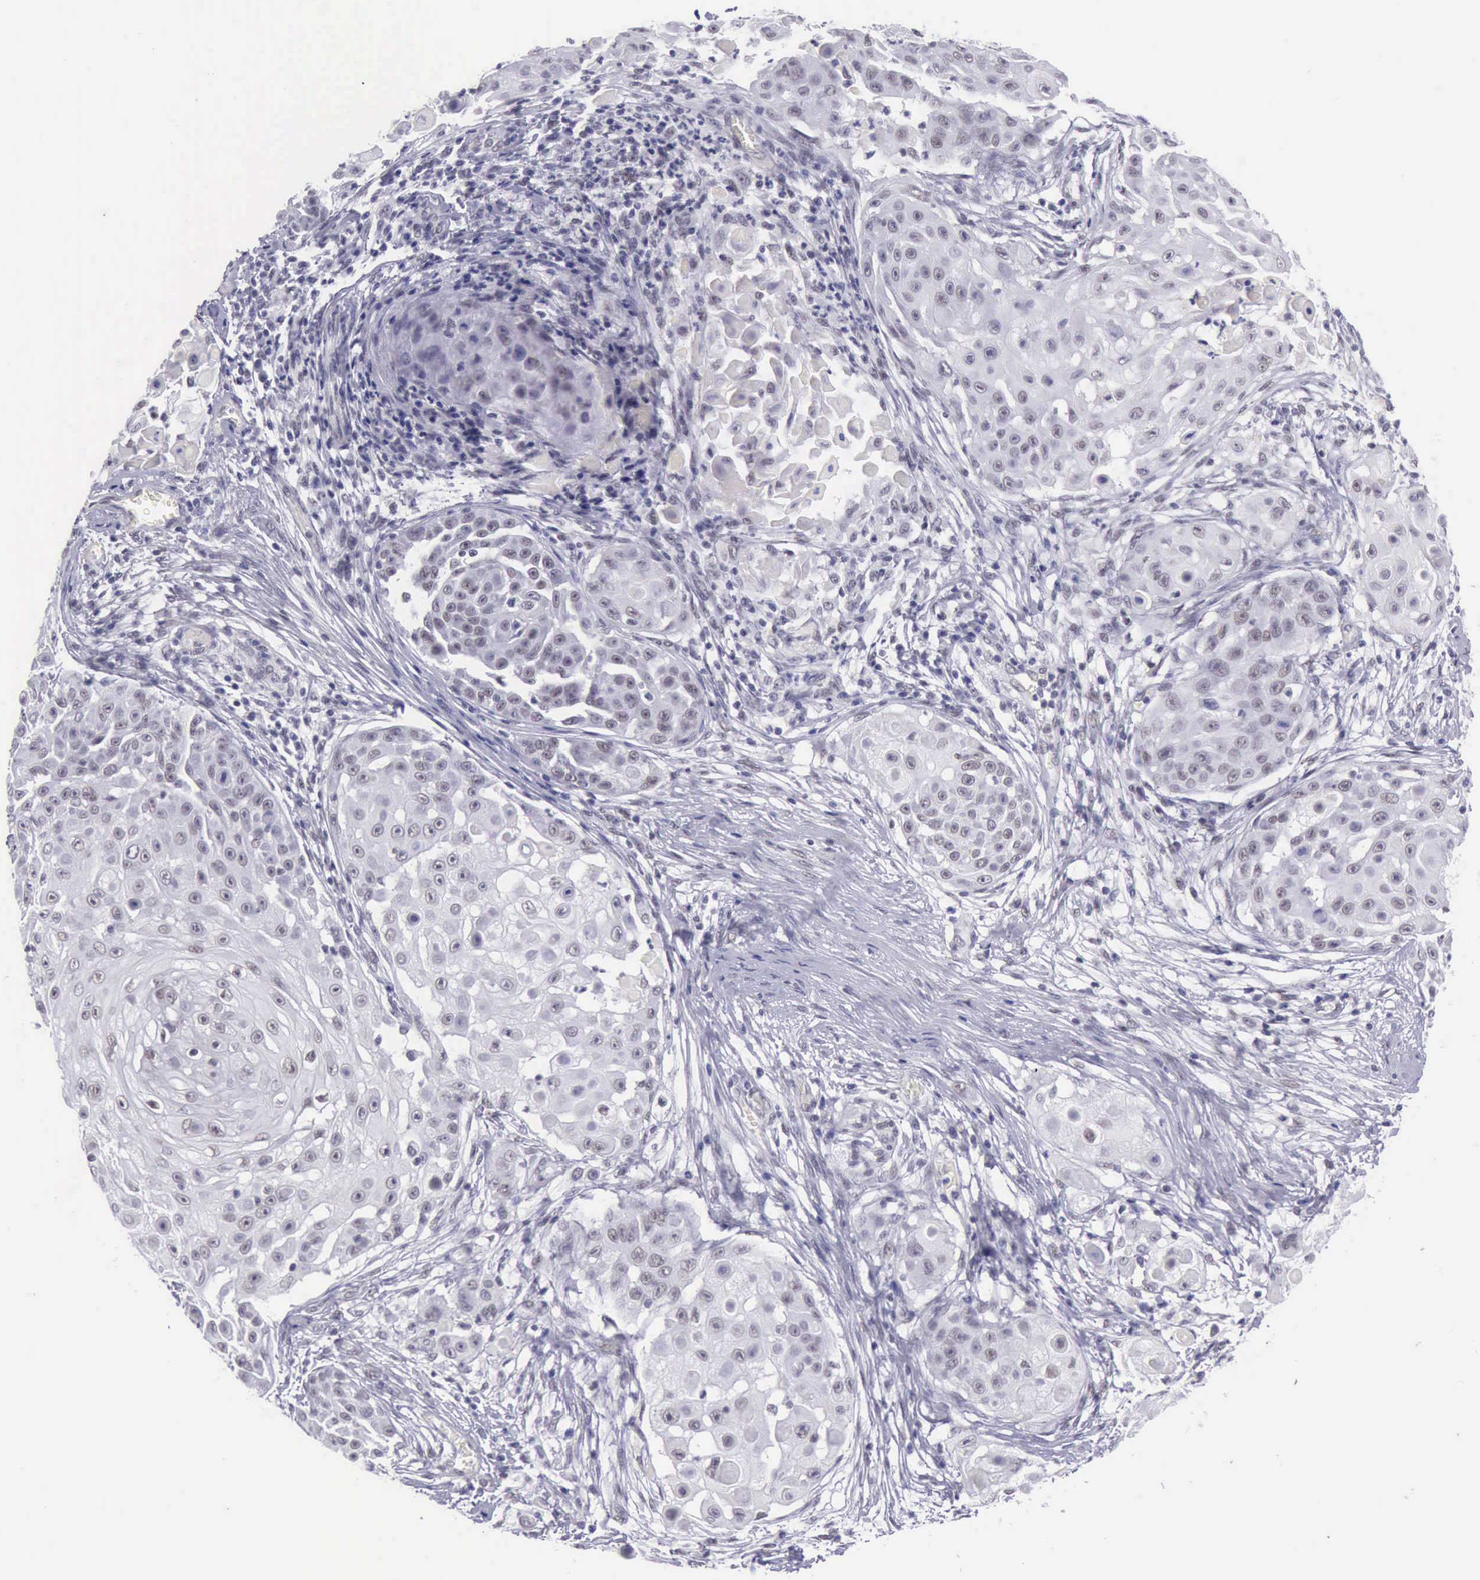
{"staining": {"intensity": "negative", "quantity": "none", "location": "none"}, "tissue": "skin cancer", "cell_type": "Tumor cells", "image_type": "cancer", "snomed": [{"axis": "morphology", "description": "Squamous cell carcinoma, NOS"}, {"axis": "topography", "description": "Skin"}], "caption": "Human skin squamous cell carcinoma stained for a protein using IHC reveals no expression in tumor cells.", "gene": "EP300", "patient": {"sex": "female", "age": 57}}